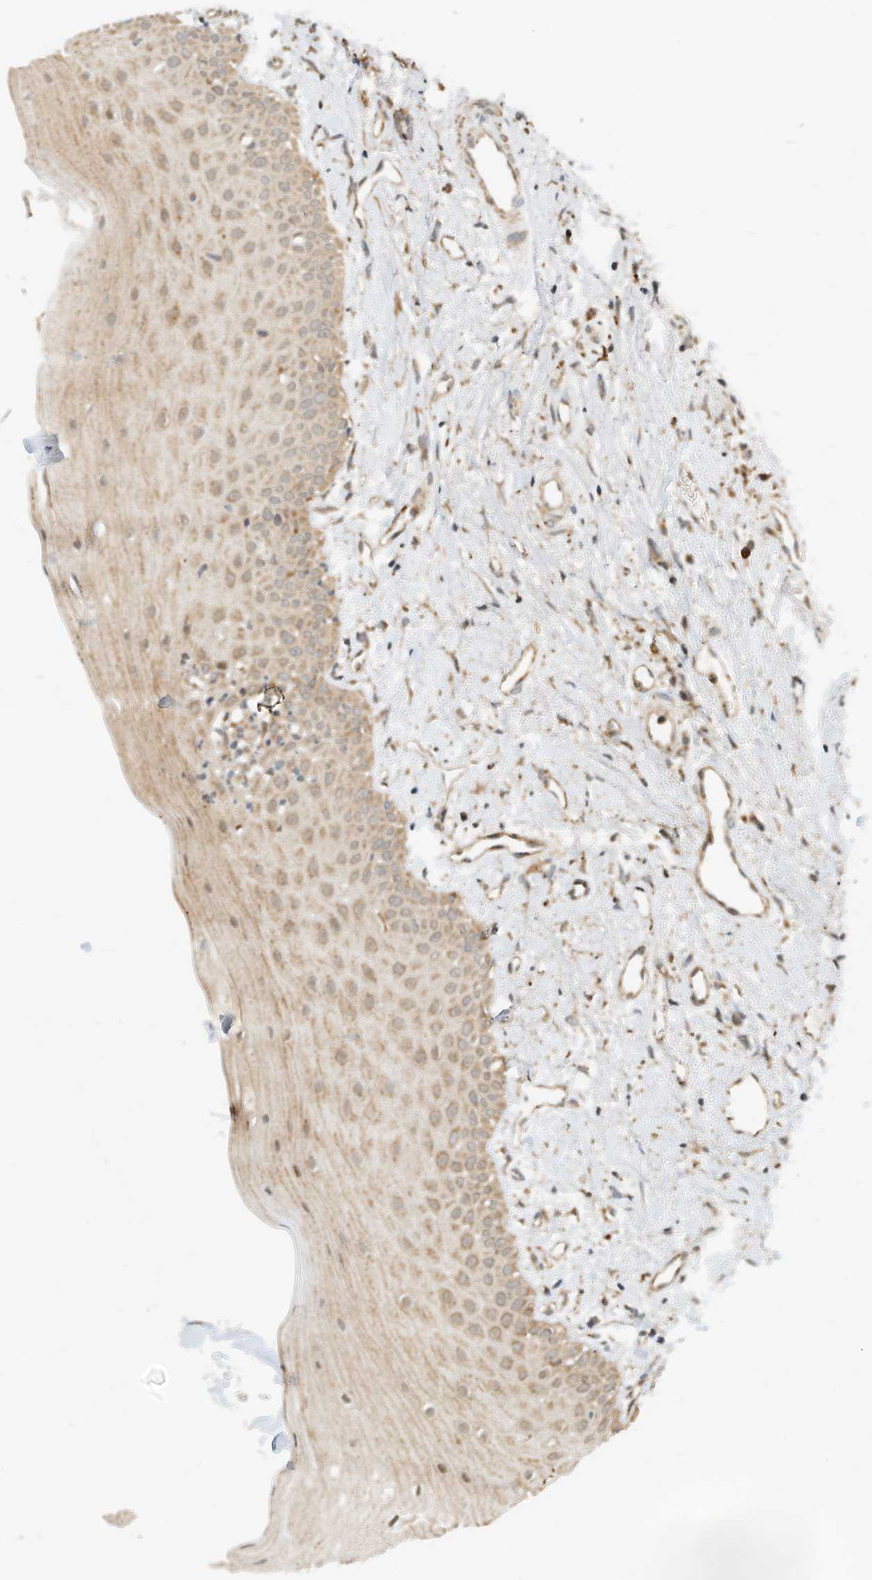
{"staining": {"intensity": "strong", "quantity": "<25%", "location": "cytoplasmic/membranous"}, "tissue": "oral mucosa", "cell_type": "Squamous epithelial cells", "image_type": "normal", "snomed": [{"axis": "morphology", "description": "Normal tissue, NOS"}, {"axis": "topography", "description": "Oral tissue"}], "caption": "Protein expression analysis of normal human oral mucosa reveals strong cytoplasmic/membranous positivity in about <25% of squamous epithelial cells.", "gene": "CPAMD8", "patient": {"sex": "female", "age": 63}}